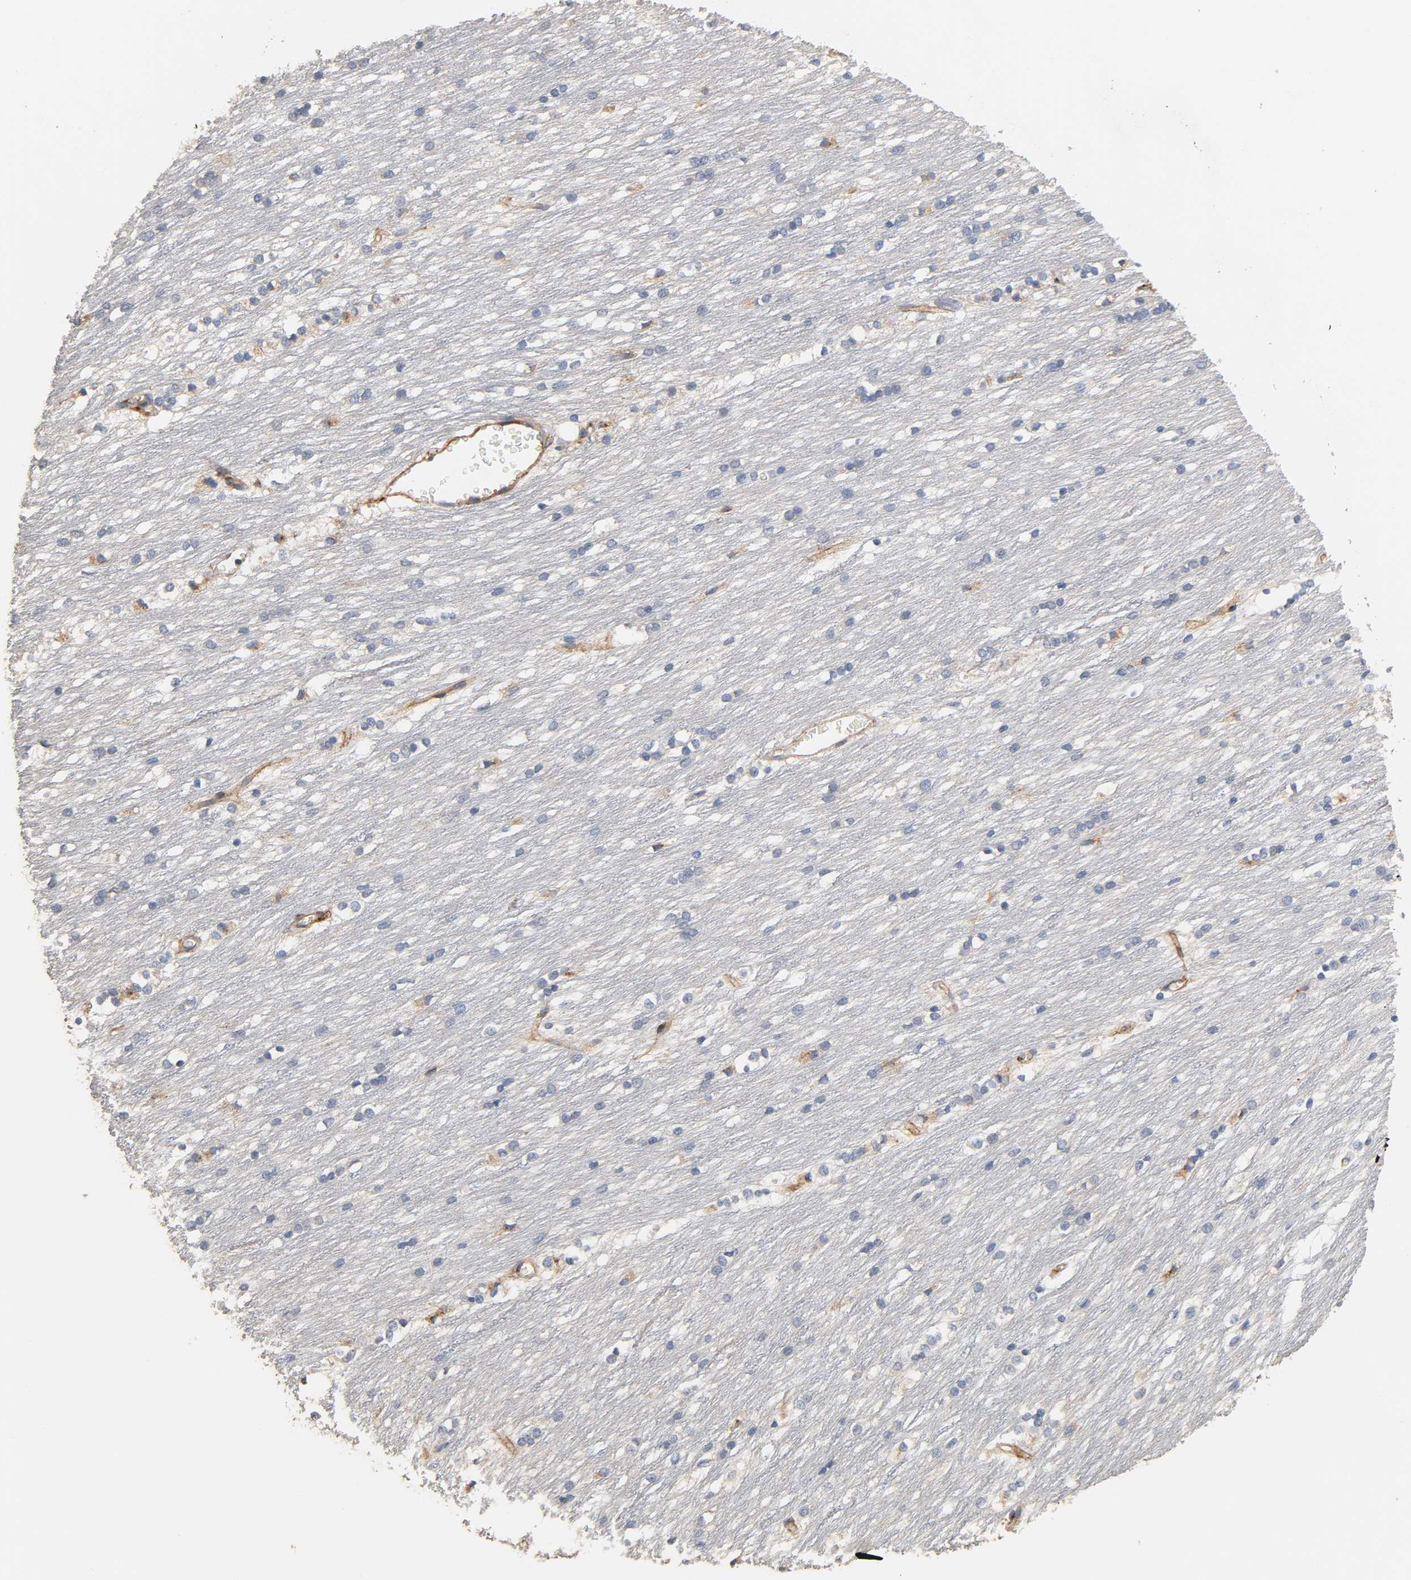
{"staining": {"intensity": "negative", "quantity": "none", "location": "none"}, "tissue": "caudate", "cell_type": "Glial cells", "image_type": "normal", "snomed": [{"axis": "morphology", "description": "Normal tissue, NOS"}, {"axis": "topography", "description": "Lateral ventricle wall"}], "caption": "An image of human caudate is negative for staining in glial cells. (Immunohistochemistry, brightfield microscopy, high magnification).", "gene": "IFITM2", "patient": {"sex": "female", "age": 19}}